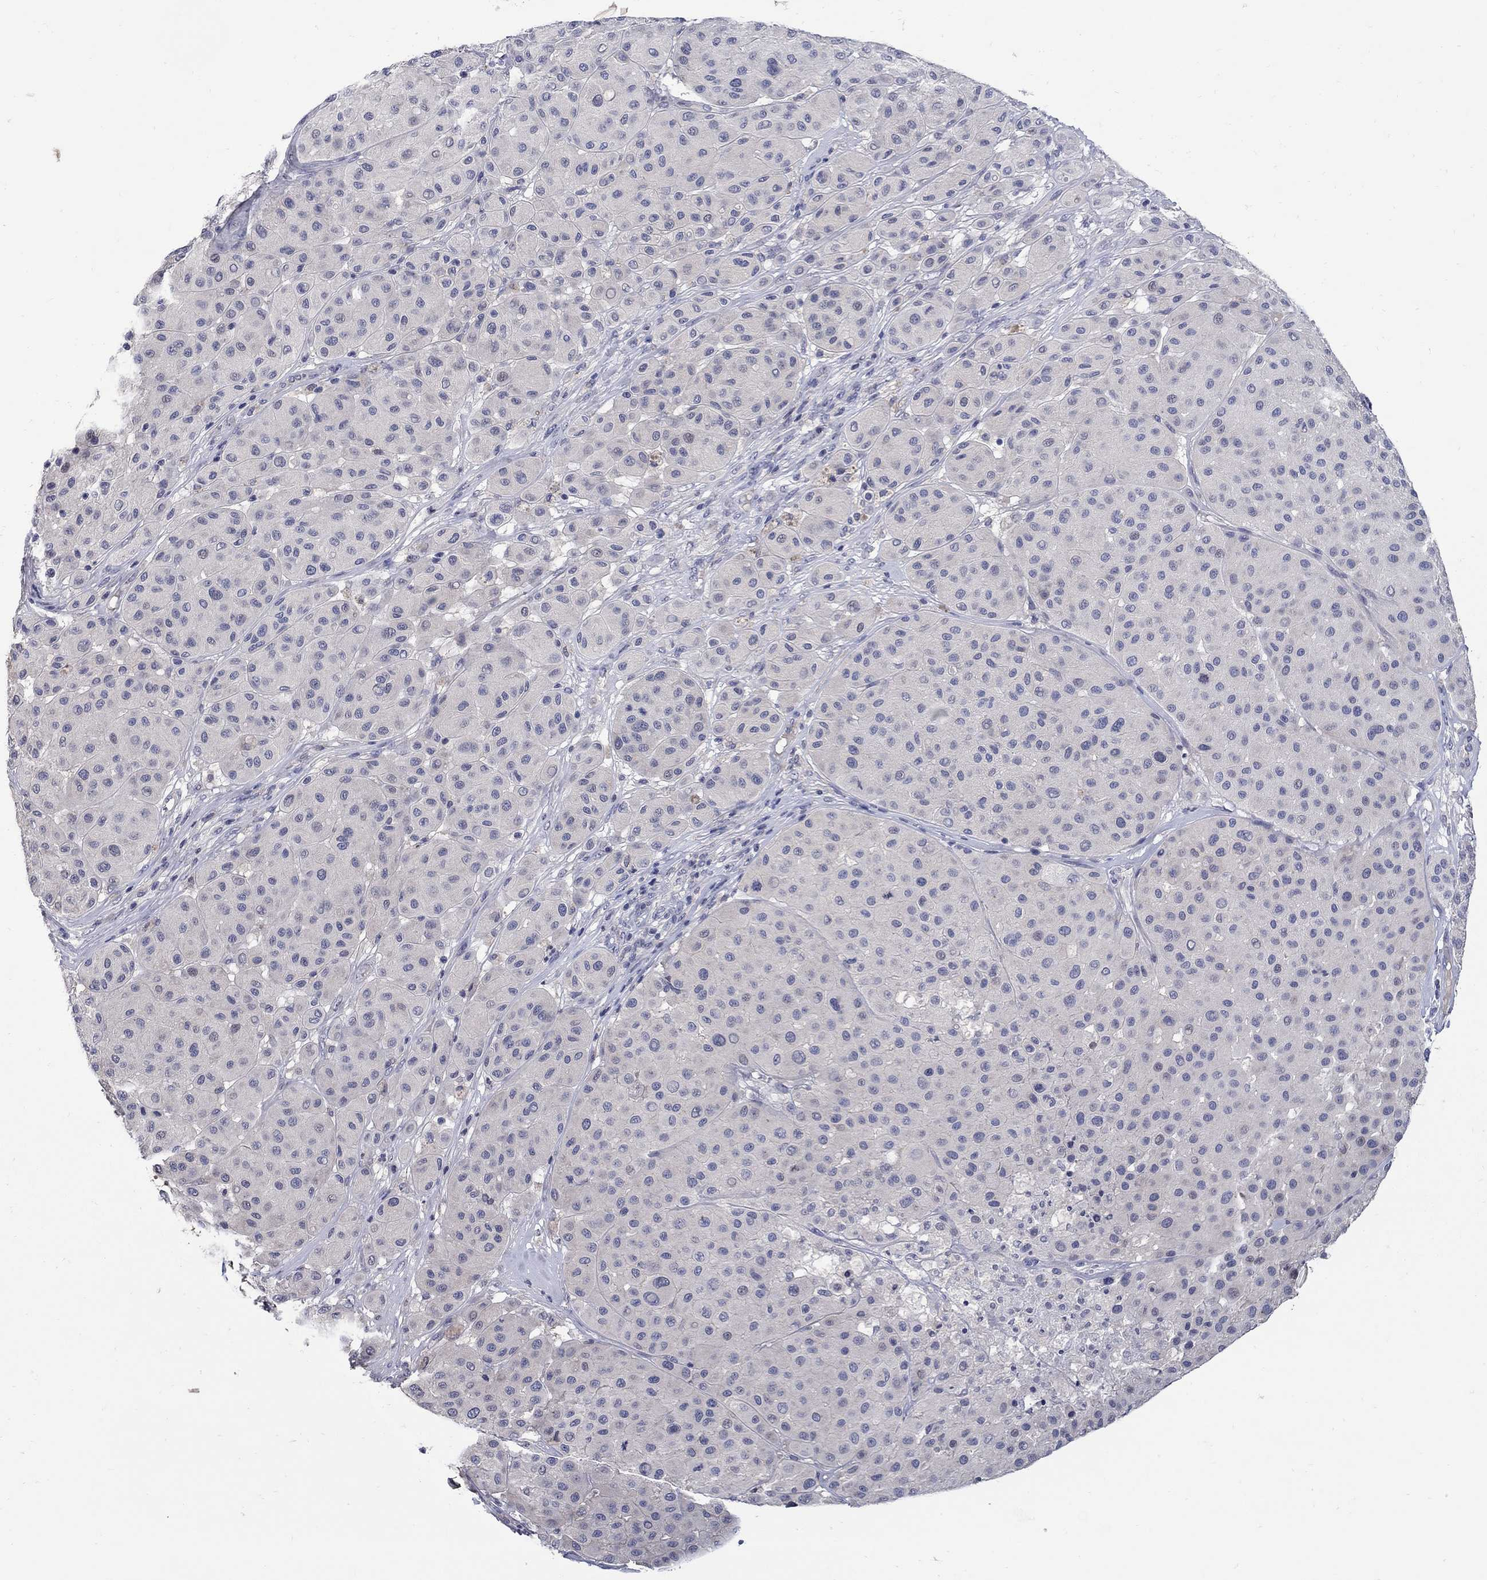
{"staining": {"intensity": "negative", "quantity": "none", "location": "none"}, "tissue": "melanoma", "cell_type": "Tumor cells", "image_type": "cancer", "snomed": [{"axis": "morphology", "description": "Malignant melanoma, Metastatic site"}, {"axis": "topography", "description": "Smooth muscle"}], "caption": "IHC of human malignant melanoma (metastatic site) displays no positivity in tumor cells.", "gene": "CETN1", "patient": {"sex": "male", "age": 41}}